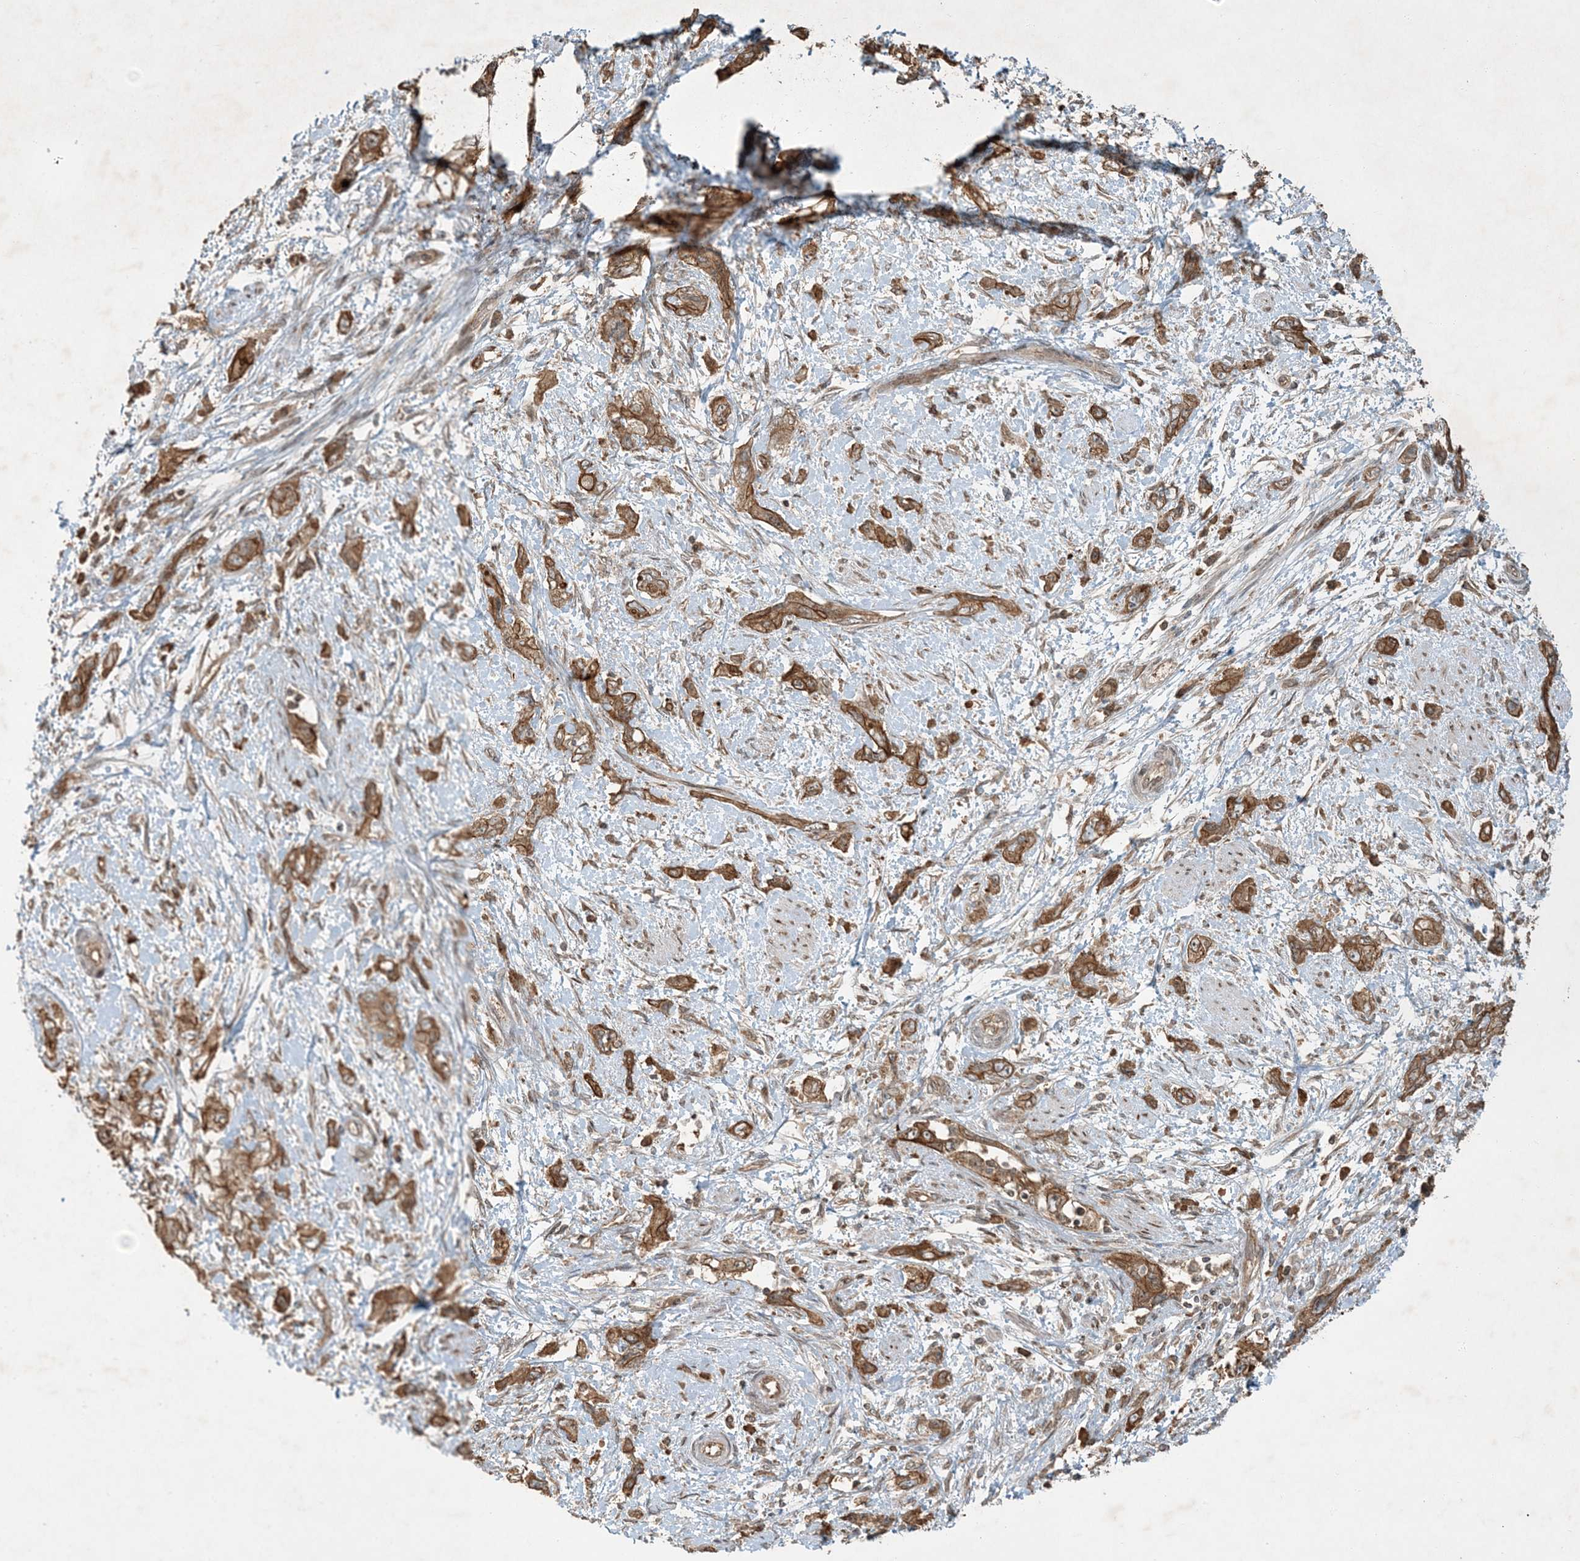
{"staining": {"intensity": "moderate", "quantity": ">75%", "location": "cytoplasmic/membranous"}, "tissue": "pancreatic cancer", "cell_type": "Tumor cells", "image_type": "cancer", "snomed": [{"axis": "morphology", "description": "Adenocarcinoma, NOS"}, {"axis": "topography", "description": "Pancreas"}], "caption": "Brown immunohistochemical staining in adenocarcinoma (pancreatic) demonstrates moderate cytoplasmic/membranous expression in approximately >75% of tumor cells.", "gene": "COMMD8", "patient": {"sex": "female", "age": 73}}